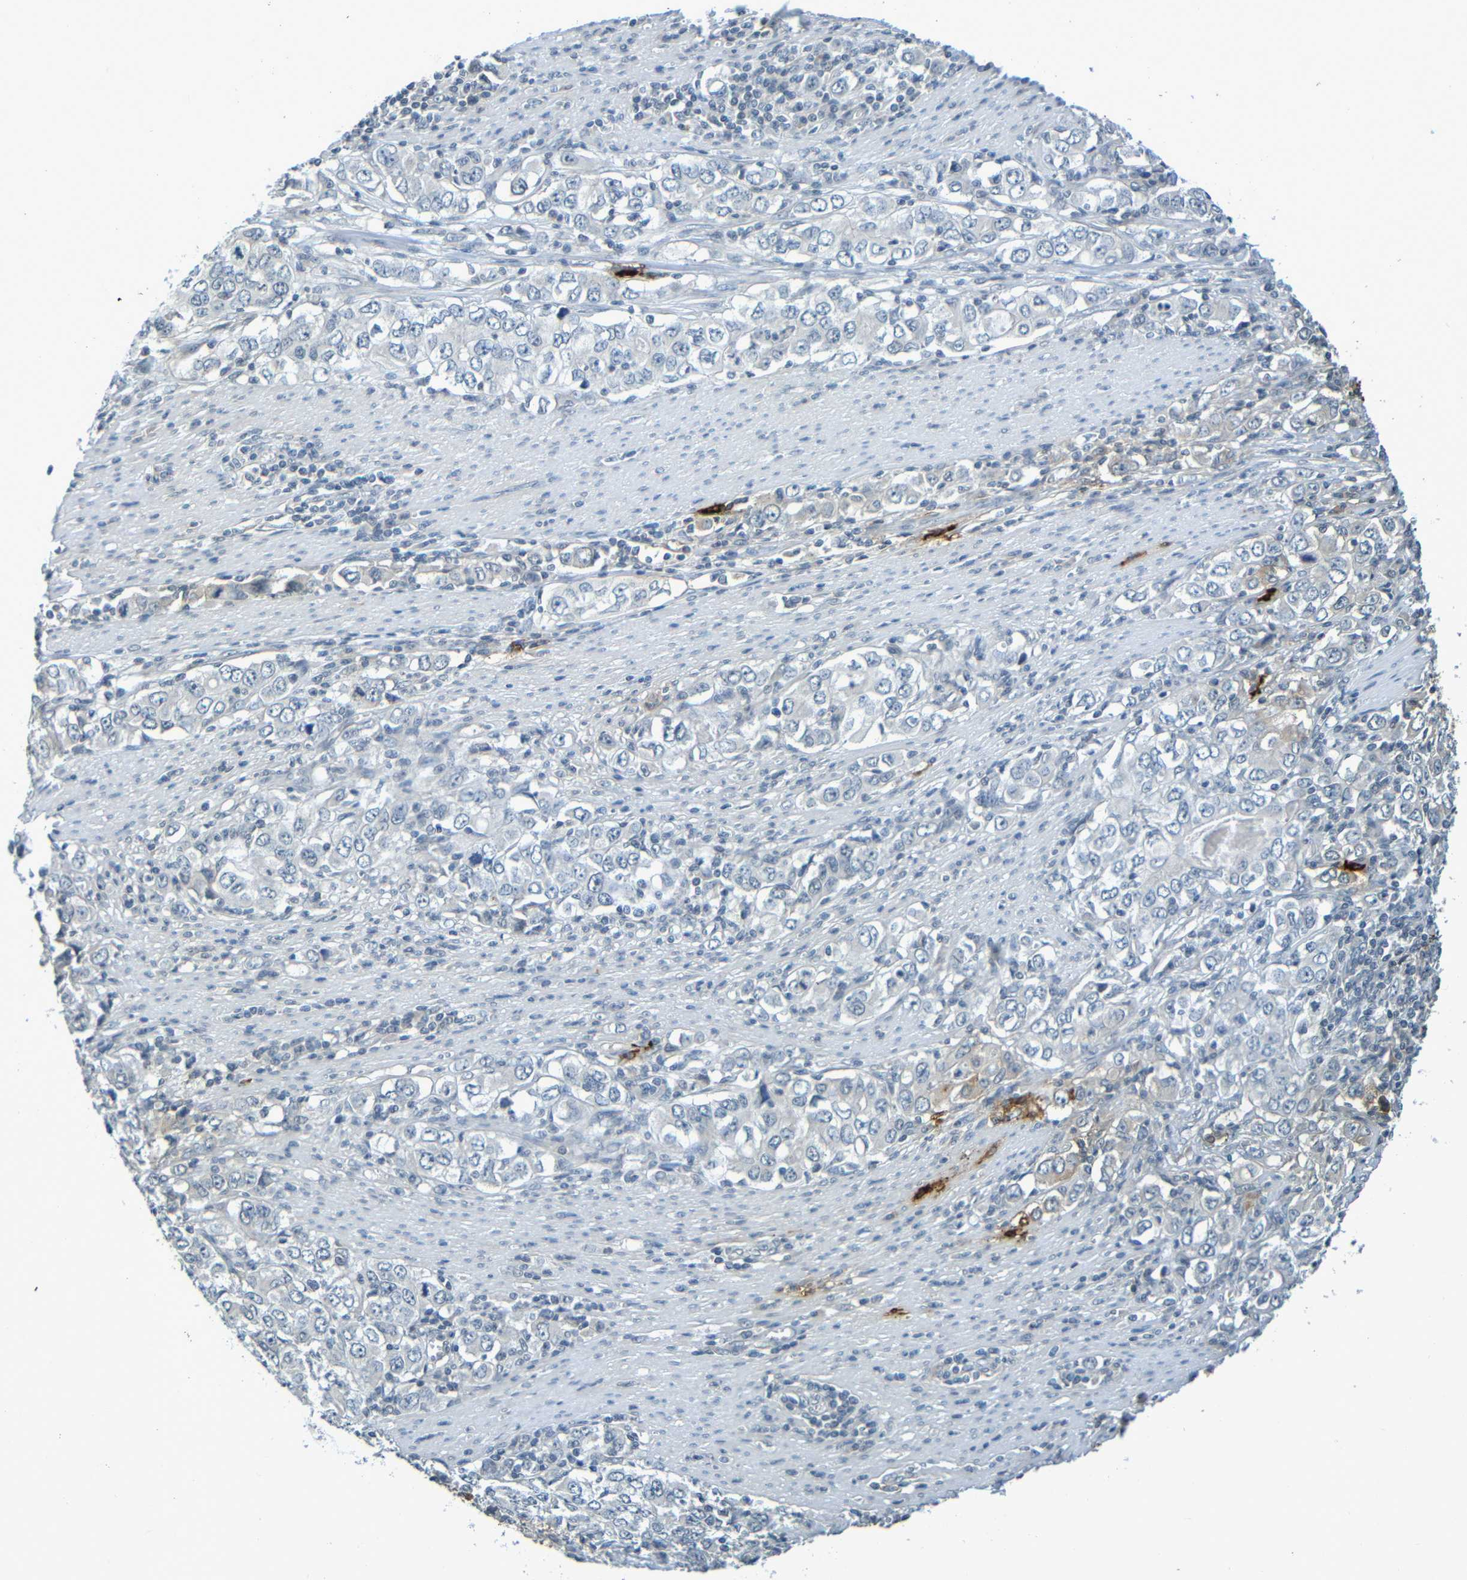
{"staining": {"intensity": "weak", "quantity": "<25%", "location": "cytoplasmic/membranous"}, "tissue": "stomach cancer", "cell_type": "Tumor cells", "image_type": "cancer", "snomed": [{"axis": "morphology", "description": "Adenocarcinoma, NOS"}, {"axis": "topography", "description": "Stomach, lower"}], "caption": "There is no significant staining in tumor cells of stomach cancer (adenocarcinoma).", "gene": "C3AR1", "patient": {"sex": "female", "age": 72}}